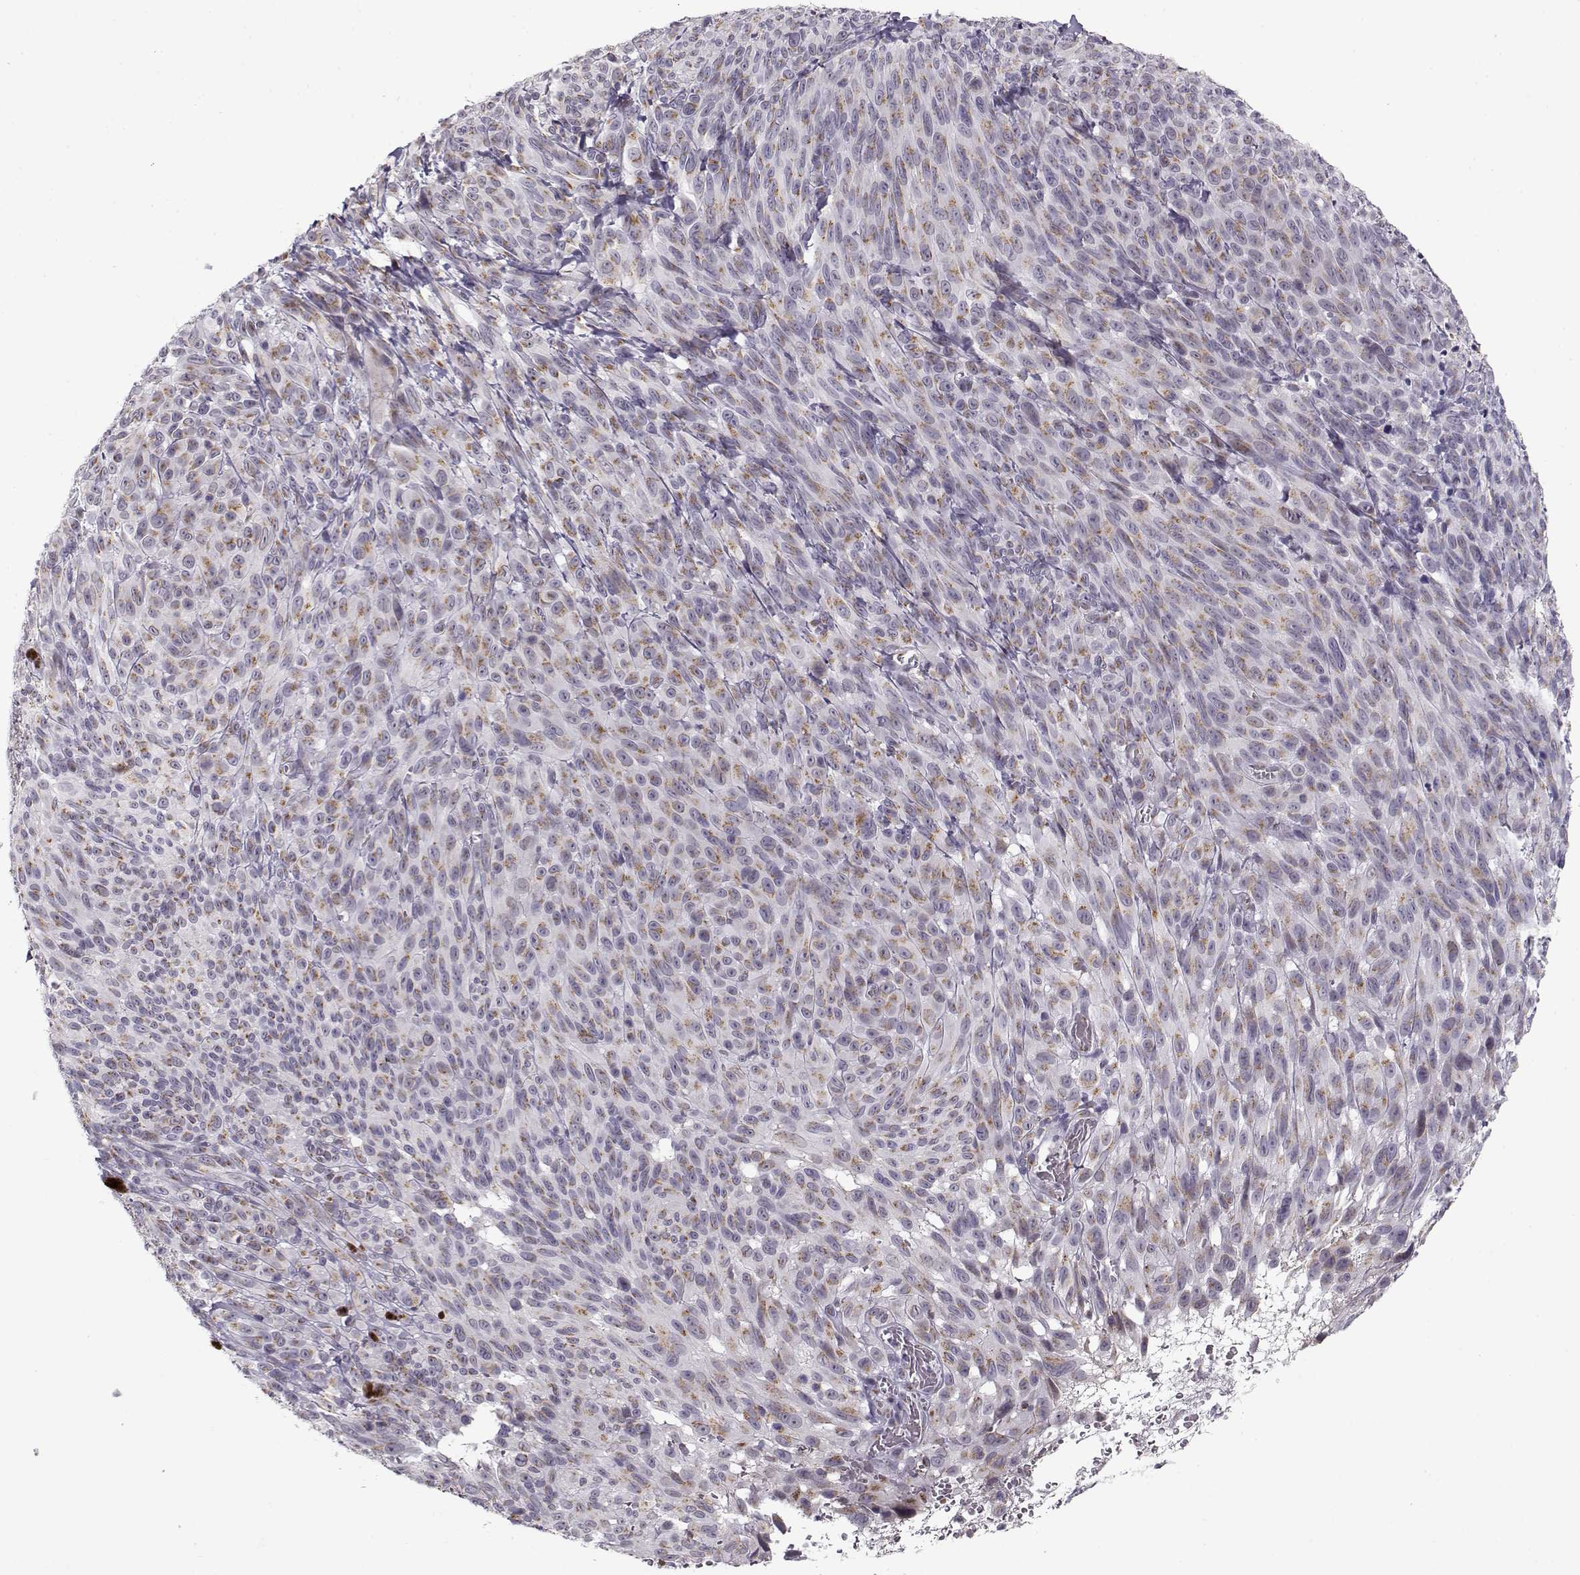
{"staining": {"intensity": "weak", "quantity": ">75%", "location": "cytoplasmic/membranous"}, "tissue": "melanoma", "cell_type": "Tumor cells", "image_type": "cancer", "snomed": [{"axis": "morphology", "description": "Malignant melanoma, NOS"}, {"axis": "topography", "description": "Skin"}], "caption": "Human malignant melanoma stained with a brown dye reveals weak cytoplasmic/membranous positive staining in about >75% of tumor cells.", "gene": "SLC4A5", "patient": {"sex": "male", "age": 83}}